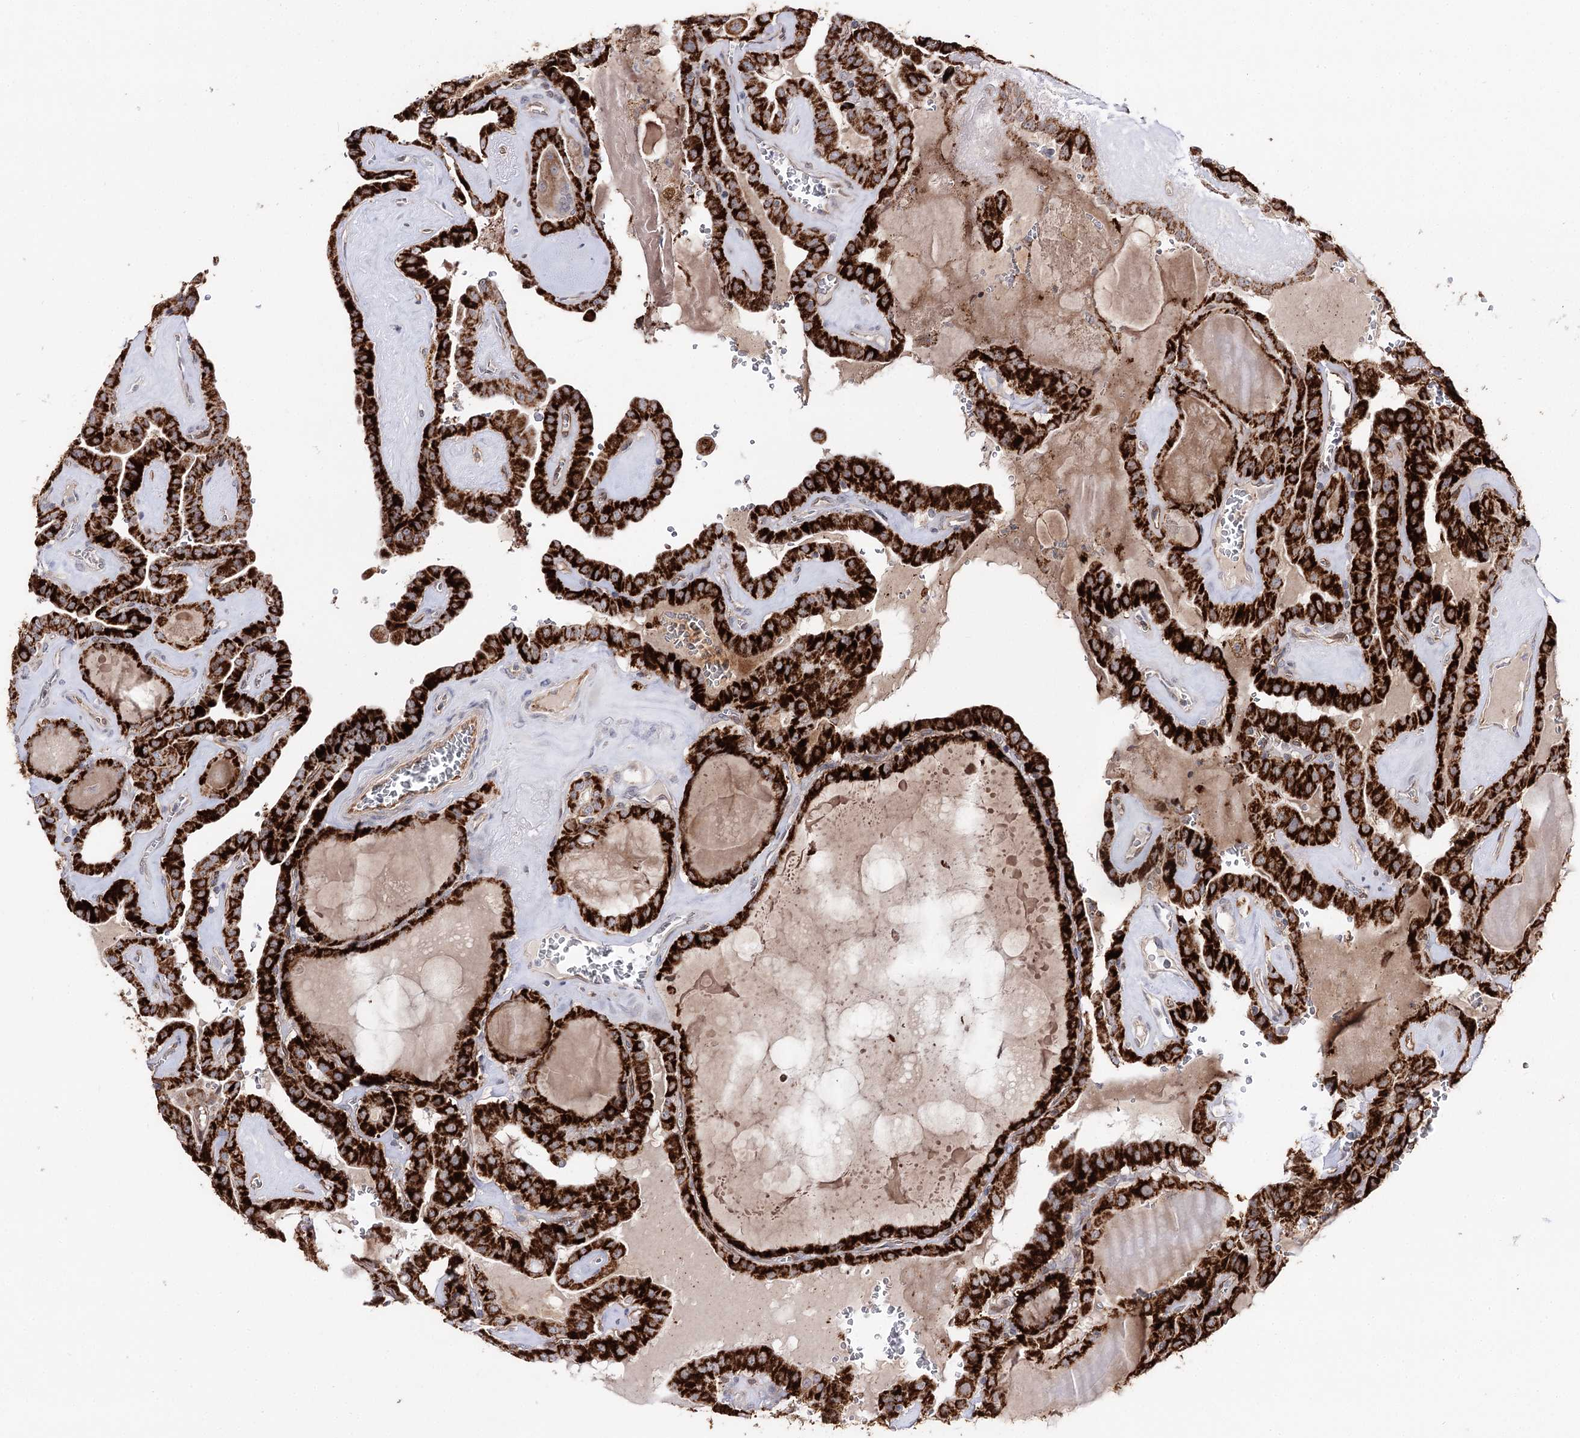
{"staining": {"intensity": "strong", "quantity": ">75%", "location": "cytoplasmic/membranous"}, "tissue": "thyroid cancer", "cell_type": "Tumor cells", "image_type": "cancer", "snomed": [{"axis": "morphology", "description": "Papillary adenocarcinoma, NOS"}, {"axis": "topography", "description": "Thyroid gland"}], "caption": "Approximately >75% of tumor cells in thyroid papillary adenocarcinoma display strong cytoplasmic/membranous protein staining as visualized by brown immunohistochemical staining.", "gene": "CBR4", "patient": {"sex": "male", "age": 52}}